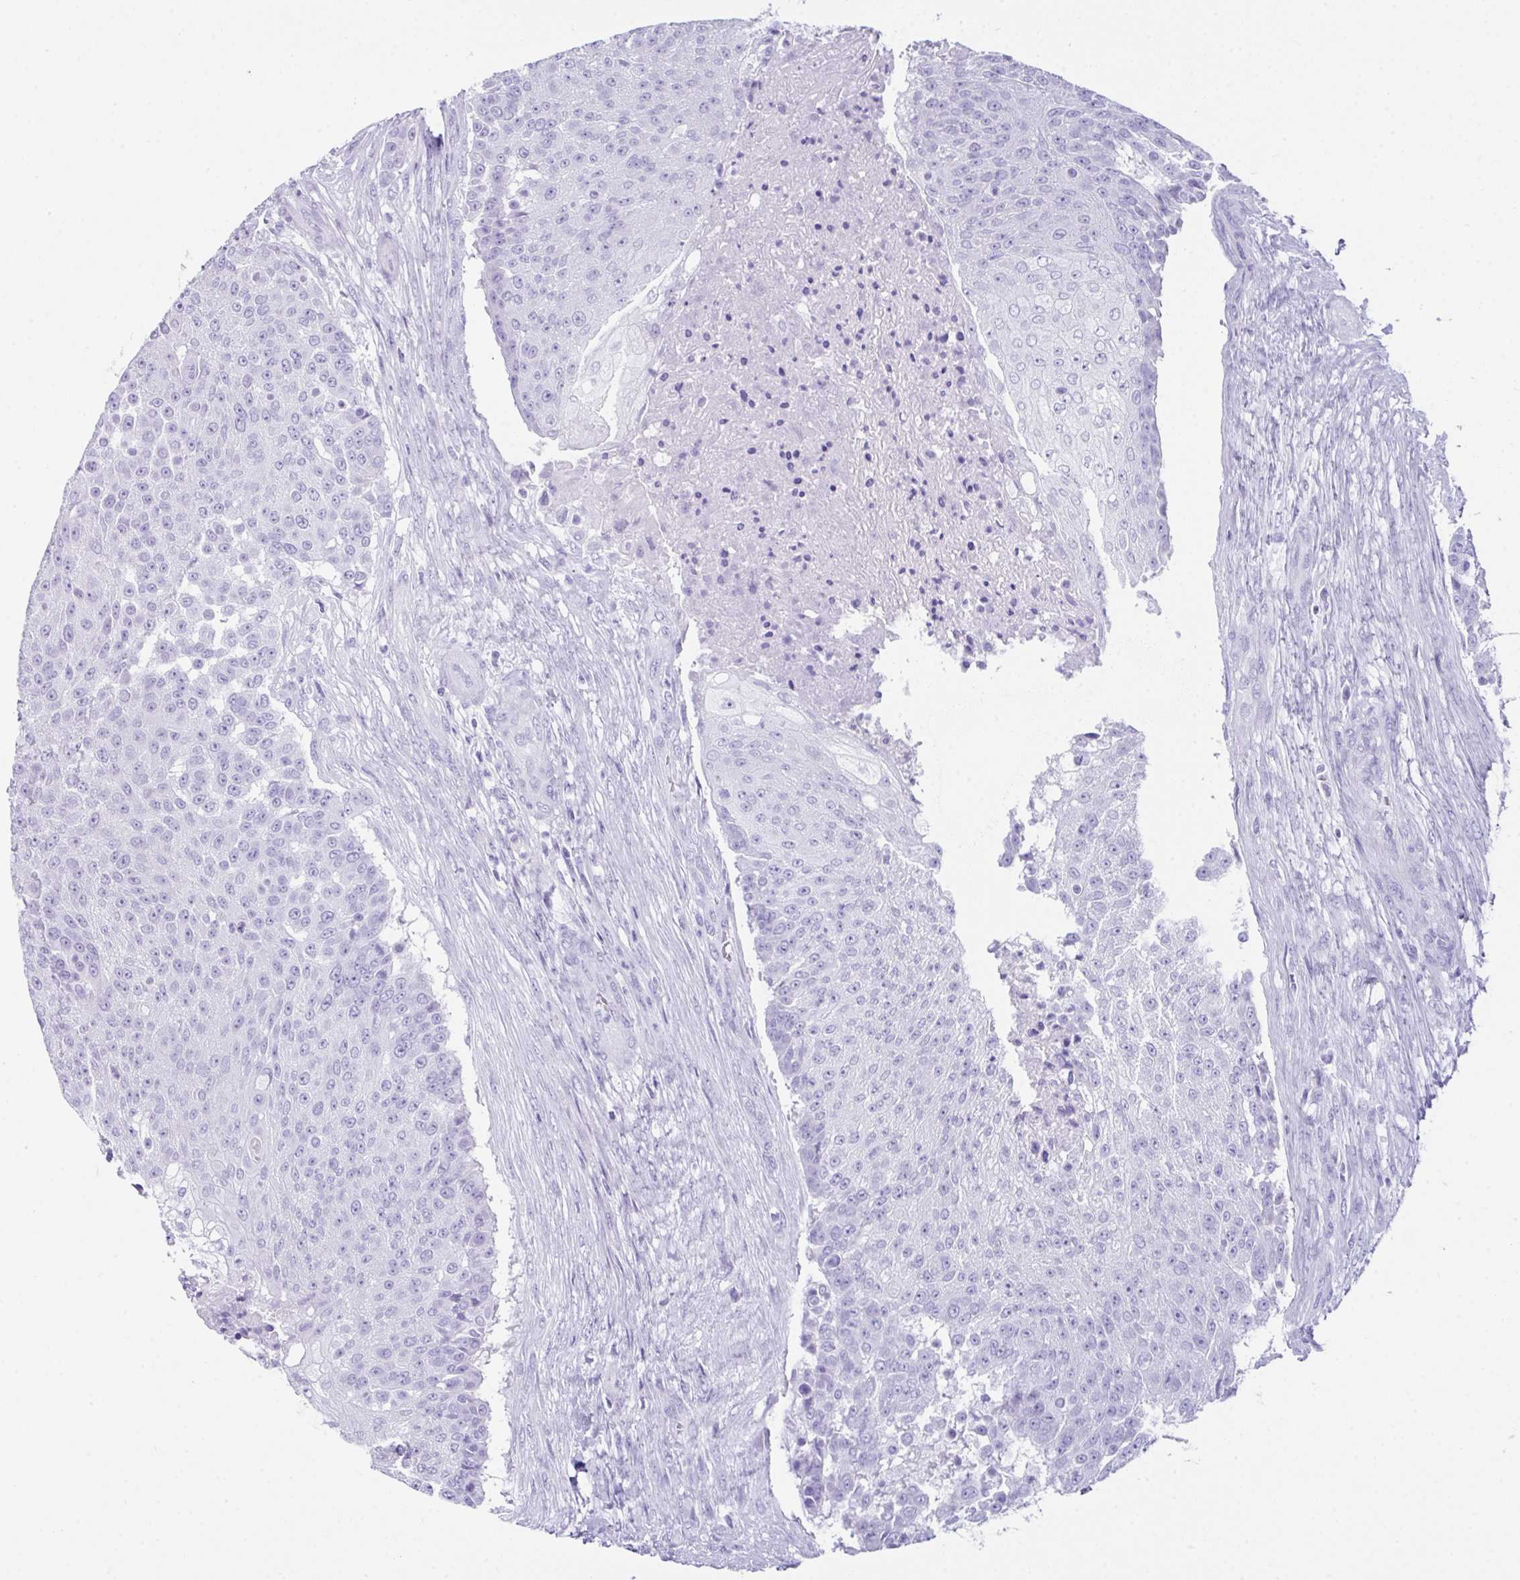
{"staining": {"intensity": "negative", "quantity": "none", "location": "none"}, "tissue": "urothelial cancer", "cell_type": "Tumor cells", "image_type": "cancer", "snomed": [{"axis": "morphology", "description": "Urothelial carcinoma, High grade"}, {"axis": "topography", "description": "Urinary bladder"}], "caption": "IHC image of neoplastic tissue: human urothelial cancer stained with DAB (3,3'-diaminobenzidine) displays no significant protein positivity in tumor cells. (Brightfield microscopy of DAB (3,3'-diaminobenzidine) immunohistochemistry (IHC) at high magnification).", "gene": "LGALS4", "patient": {"sex": "female", "age": 63}}